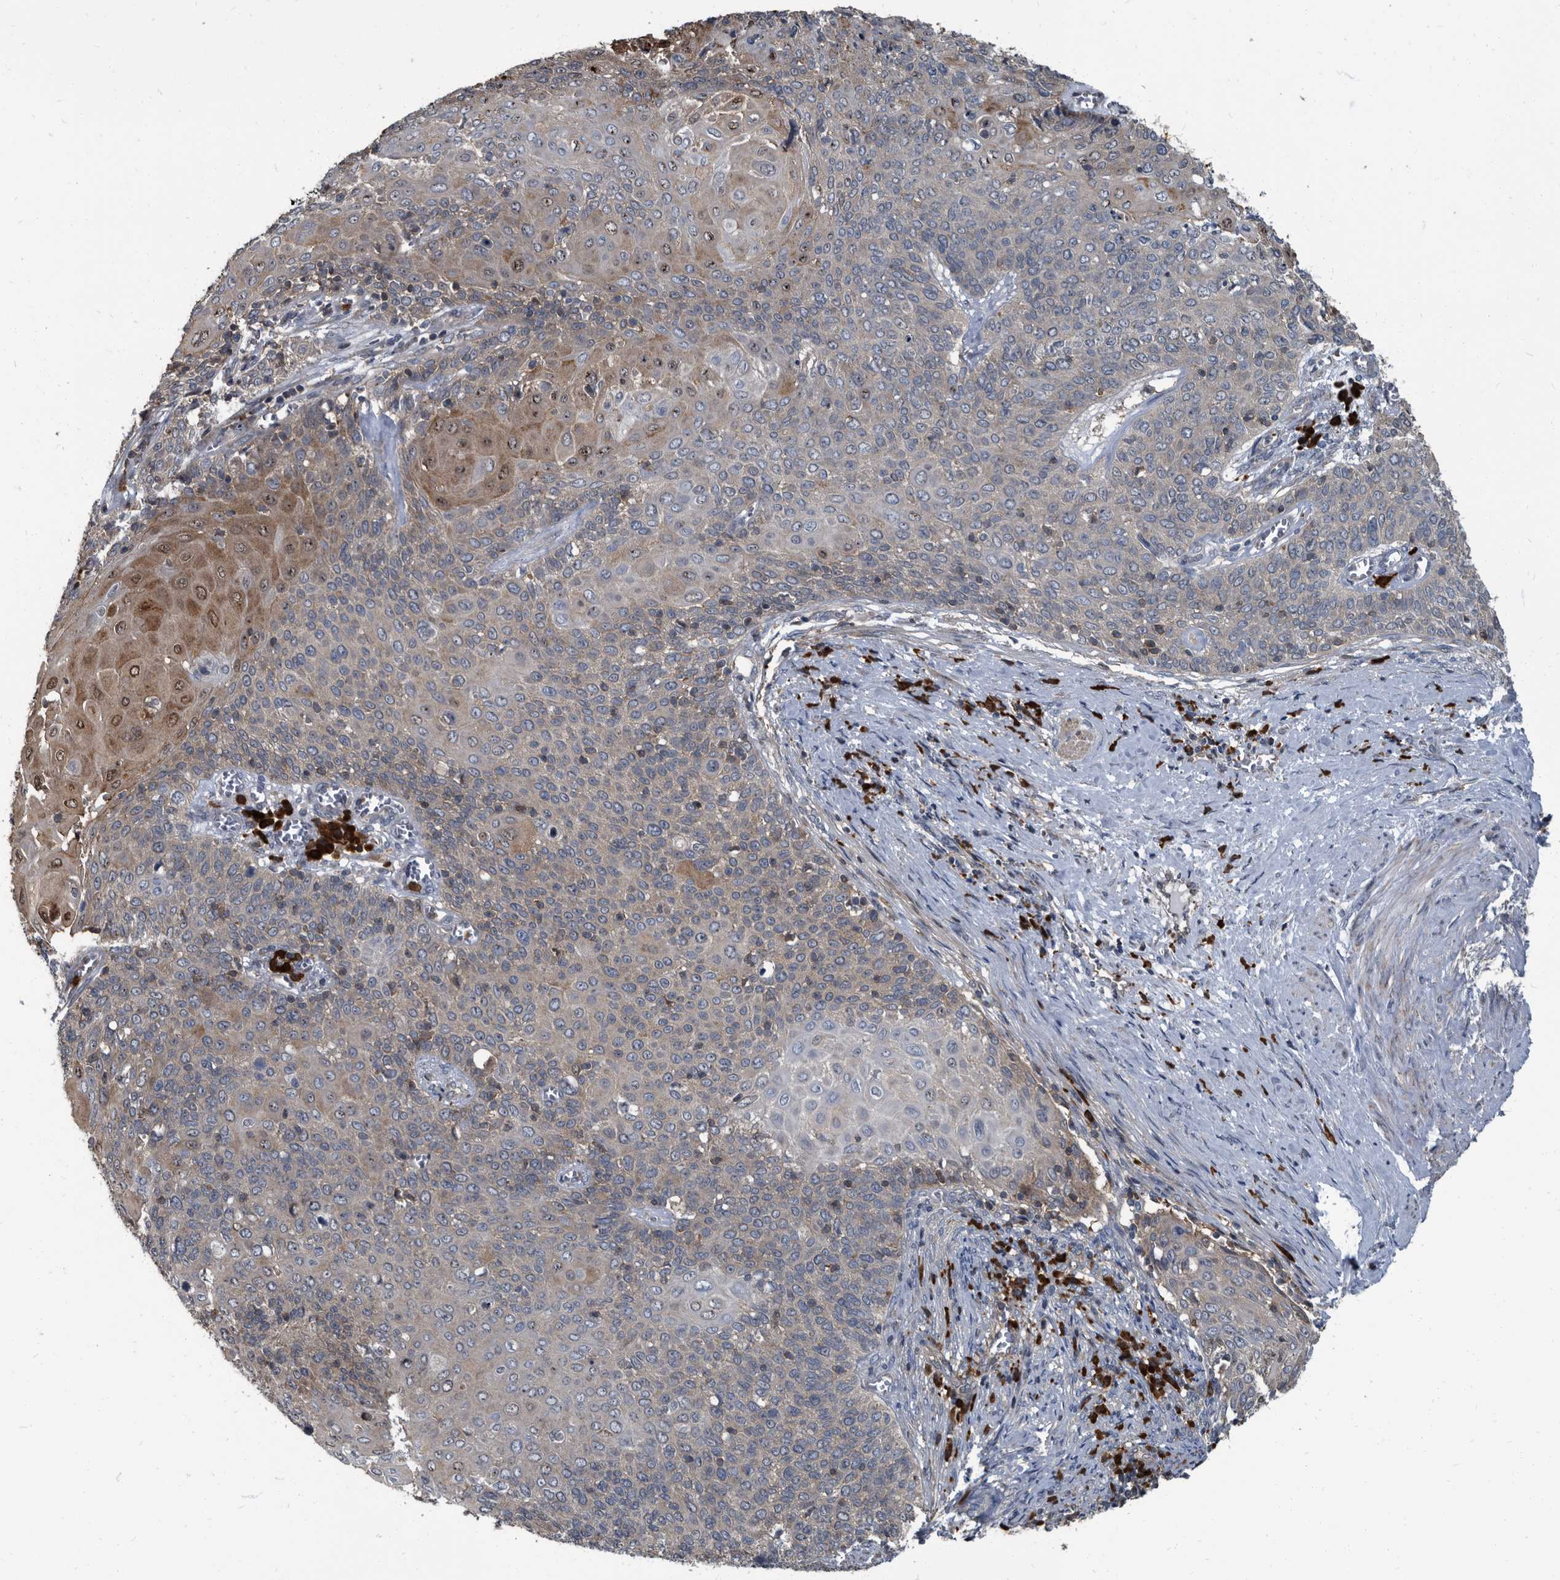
{"staining": {"intensity": "moderate", "quantity": "<25%", "location": "cytoplasmic/membranous,nuclear"}, "tissue": "cervical cancer", "cell_type": "Tumor cells", "image_type": "cancer", "snomed": [{"axis": "morphology", "description": "Squamous cell carcinoma, NOS"}, {"axis": "topography", "description": "Cervix"}], "caption": "DAB (3,3'-diaminobenzidine) immunohistochemical staining of human cervical squamous cell carcinoma exhibits moderate cytoplasmic/membranous and nuclear protein positivity in approximately <25% of tumor cells. The staining was performed using DAB (3,3'-diaminobenzidine) to visualize the protein expression in brown, while the nuclei were stained in blue with hematoxylin (Magnification: 20x).", "gene": "CDV3", "patient": {"sex": "female", "age": 39}}